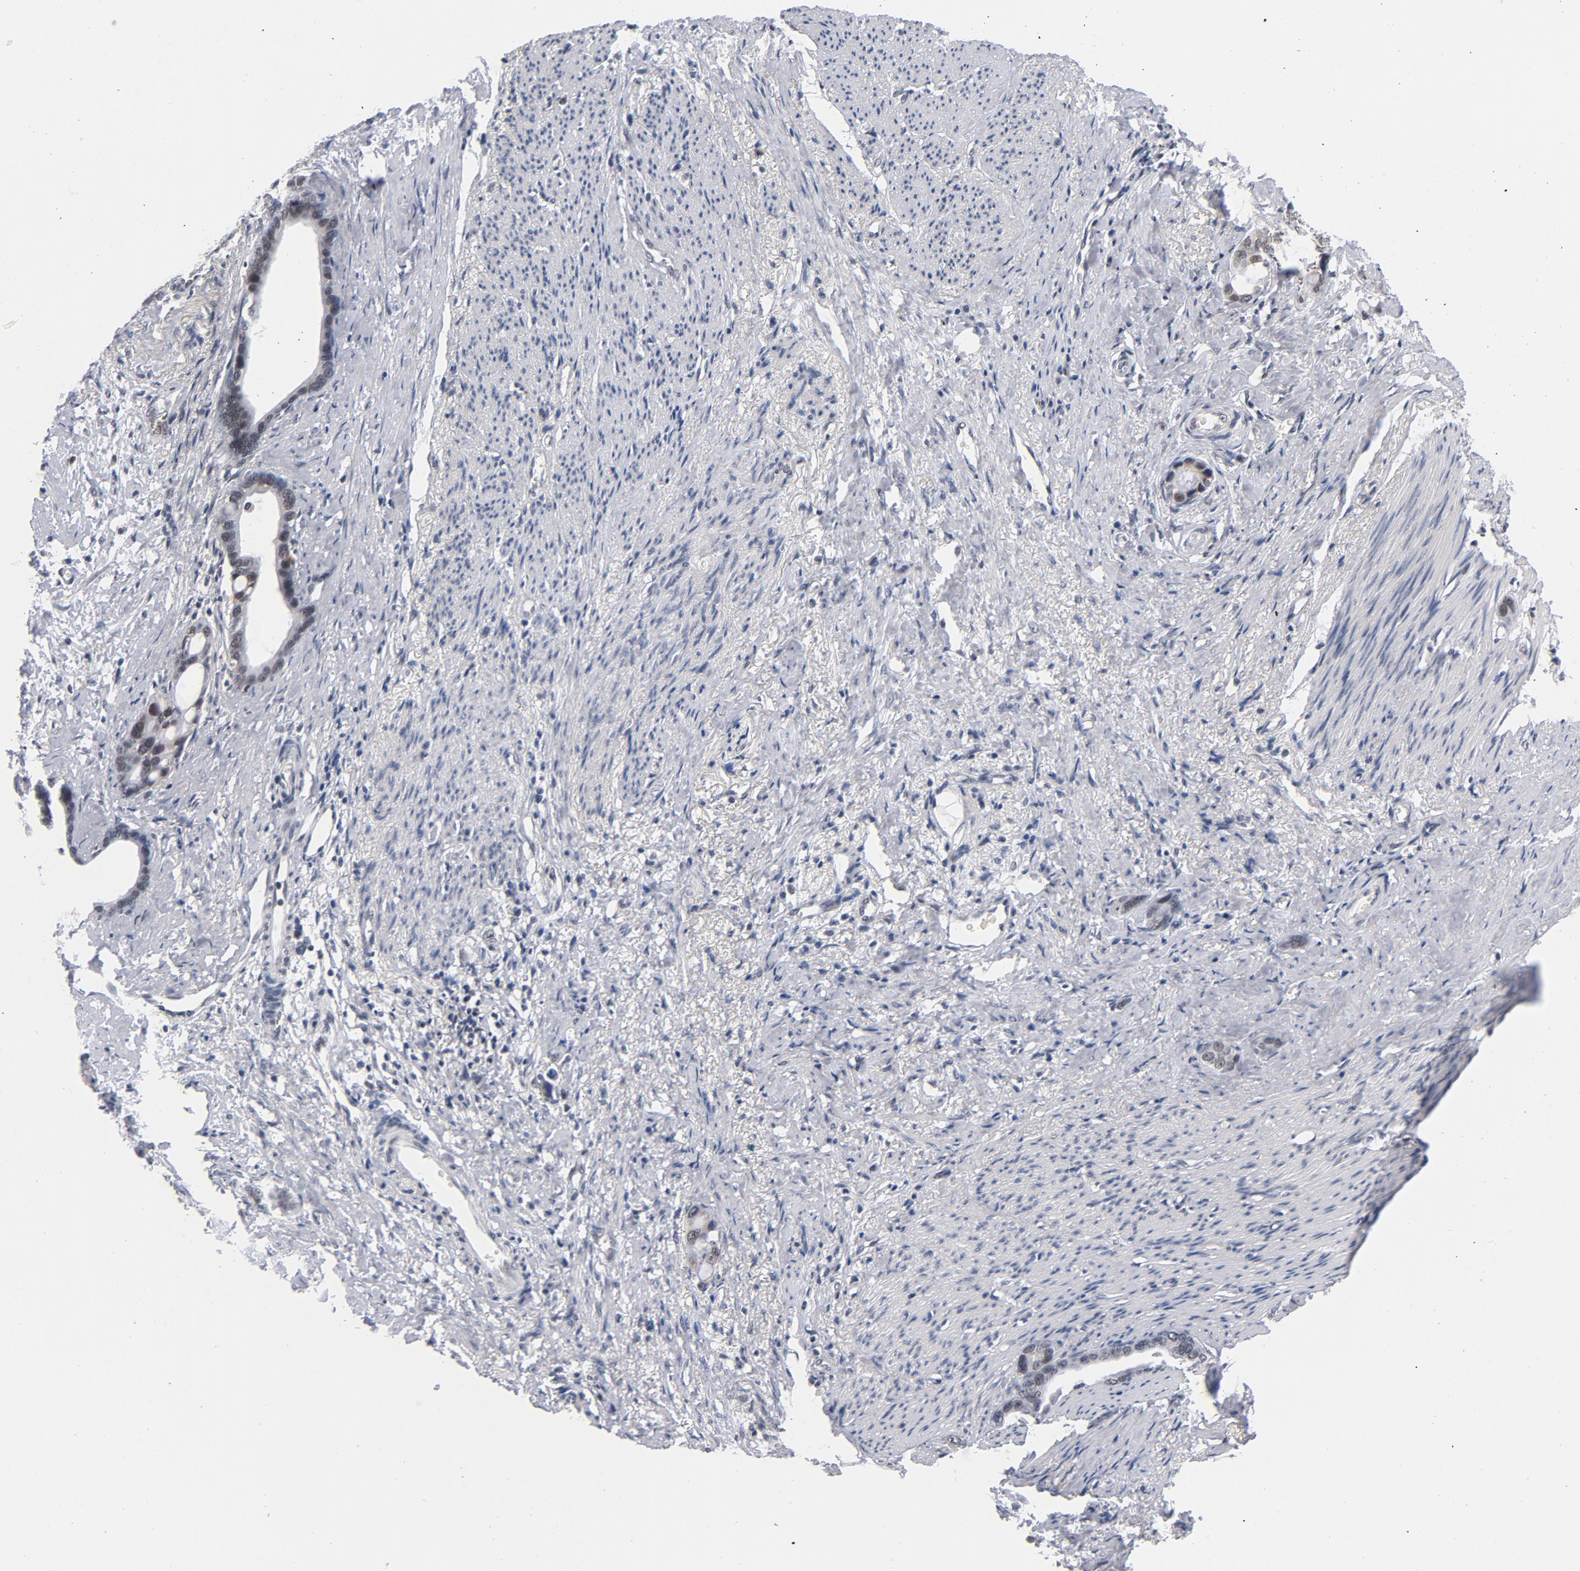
{"staining": {"intensity": "moderate", "quantity": "25%-75%", "location": "nuclear"}, "tissue": "stomach cancer", "cell_type": "Tumor cells", "image_type": "cancer", "snomed": [{"axis": "morphology", "description": "Adenocarcinoma, NOS"}, {"axis": "topography", "description": "Stomach"}], "caption": "A histopathology image of stomach cancer stained for a protein demonstrates moderate nuclear brown staining in tumor cells.", "gene": "BAP1", "patient": {"sex": "female", "age": 75}}